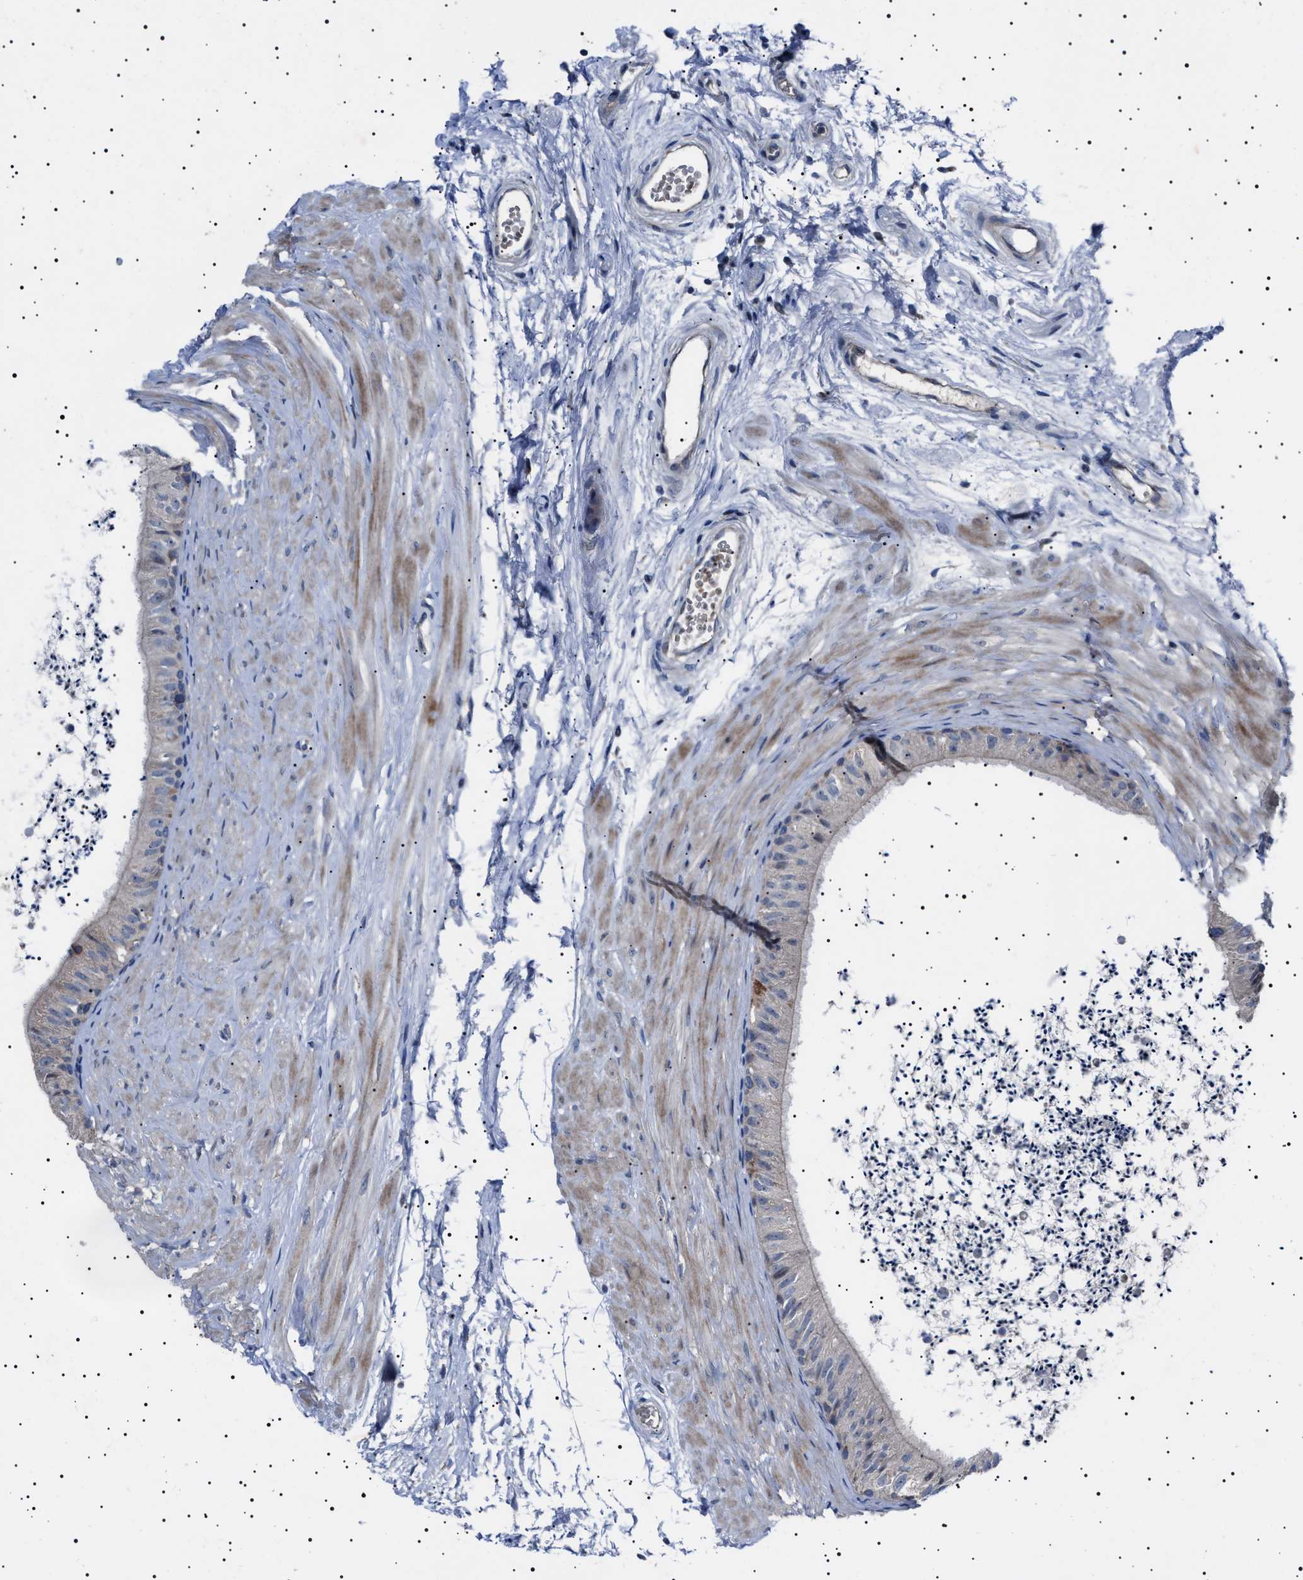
{"staining": {"intensity": "moderate", "quantity": "<25%", "location": "cytoplasmic/membranous"}, "tissue": "epididymis", "cell_type": "Glandular cells", "image_type": "normal", "snomed": [{"axis": "morphology", "description": "Normal tissue, NOS"}, {"axis": "topography", "description": "Epididymis"}], "caption": "DAB (3,3'-diaminobenzidine) immunohistochemical staining of unremarkable human epididymis exhibits moderate cytoplasmic/membranous protein staining in approximately <25% of glandular cells. (DAB = brown stain, brightfield microscopy at high magnification).", "gene": "PTRH1", "patient": {"sex": "male", "age": 56}}